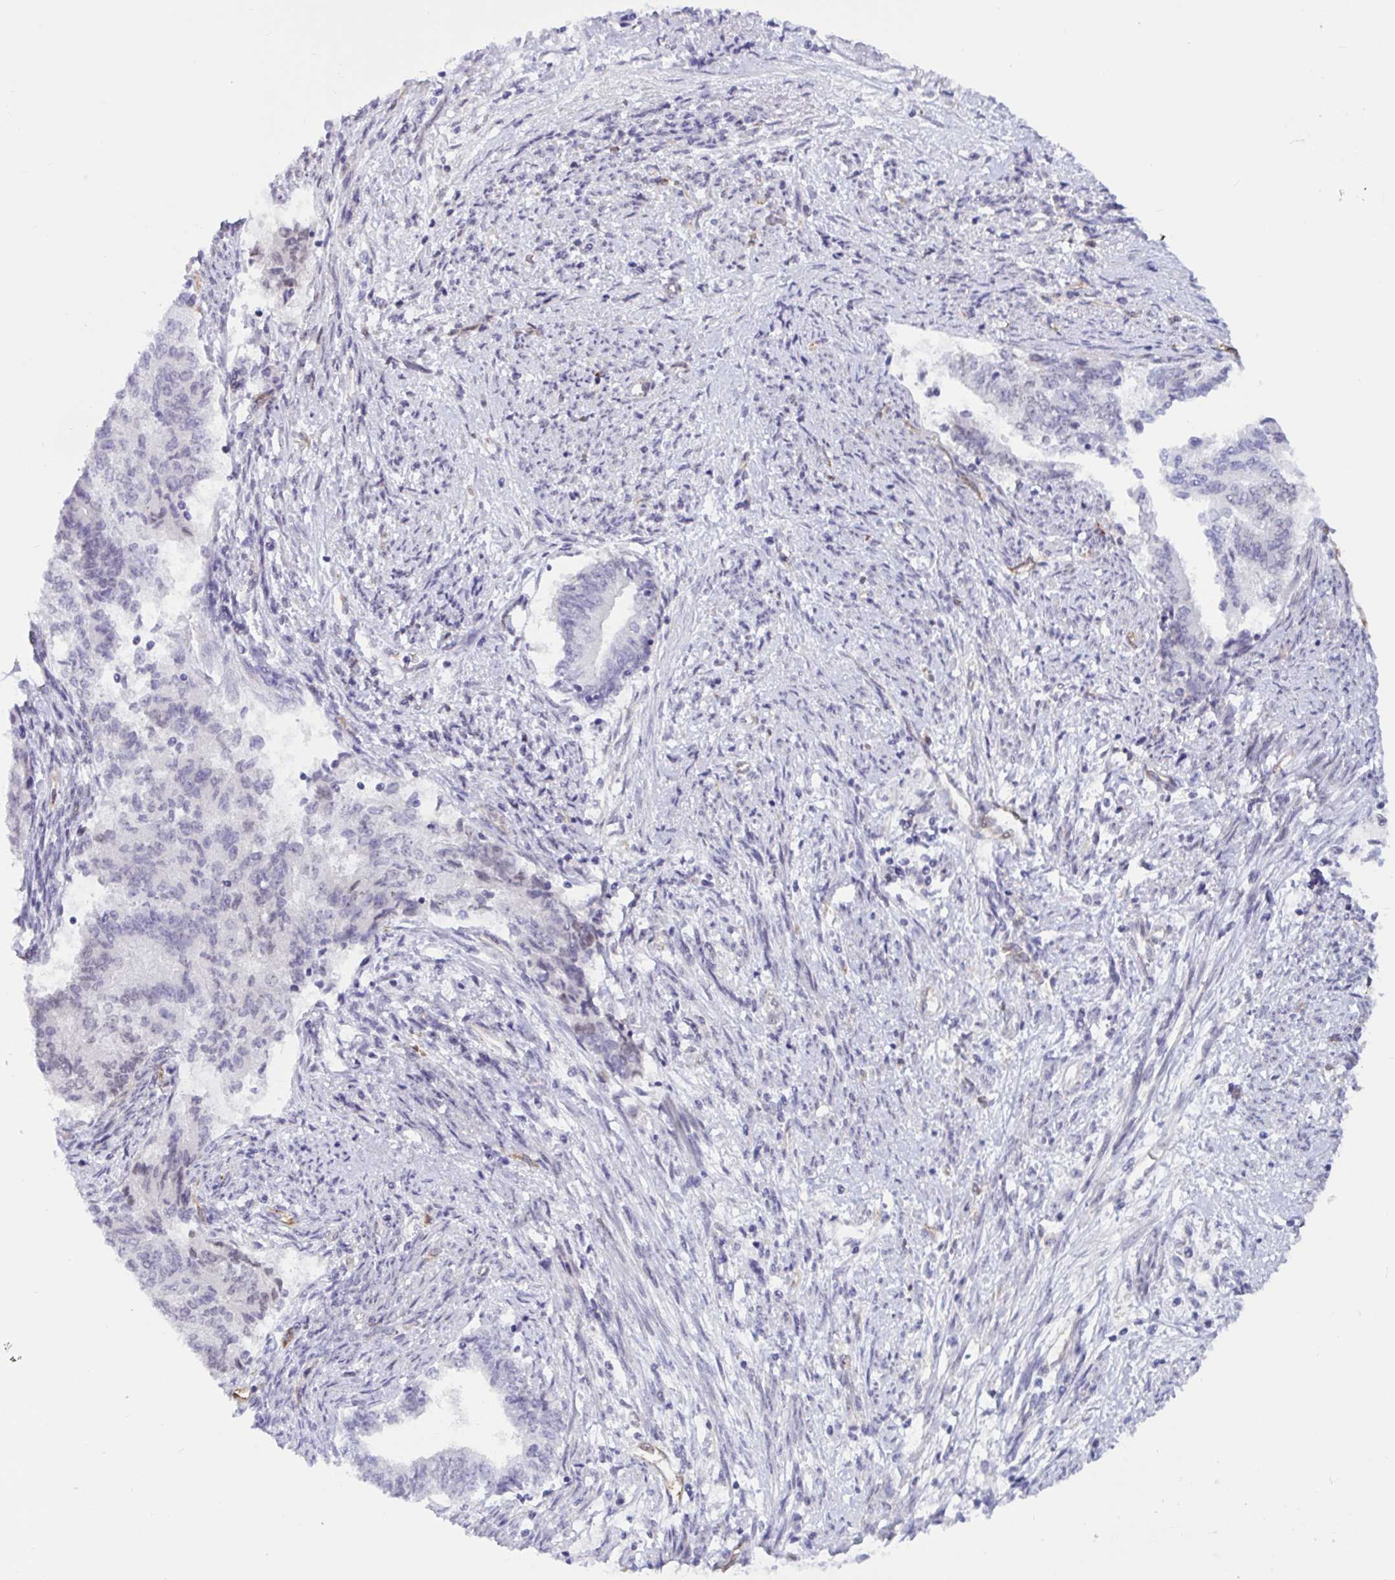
{"staining": {"intensity": "negative", "quantity": "none", "location": "none"}, "tissue": "endometrial cancer", "cell_type": "Tumor cells", "image_type": "cancer", "snomed": [{"axis": "morphology", "description": "Adenocarcinoma, NOS"}, {"axis": "topography", "description": "Endometrium"}], "caption": "Human endometrial cancer stained for a protein using immunohistochemistry demonstrates no positivity in tumor cells.", "gene": "EML1", "patient": {"sex": "female", "age": 65}}